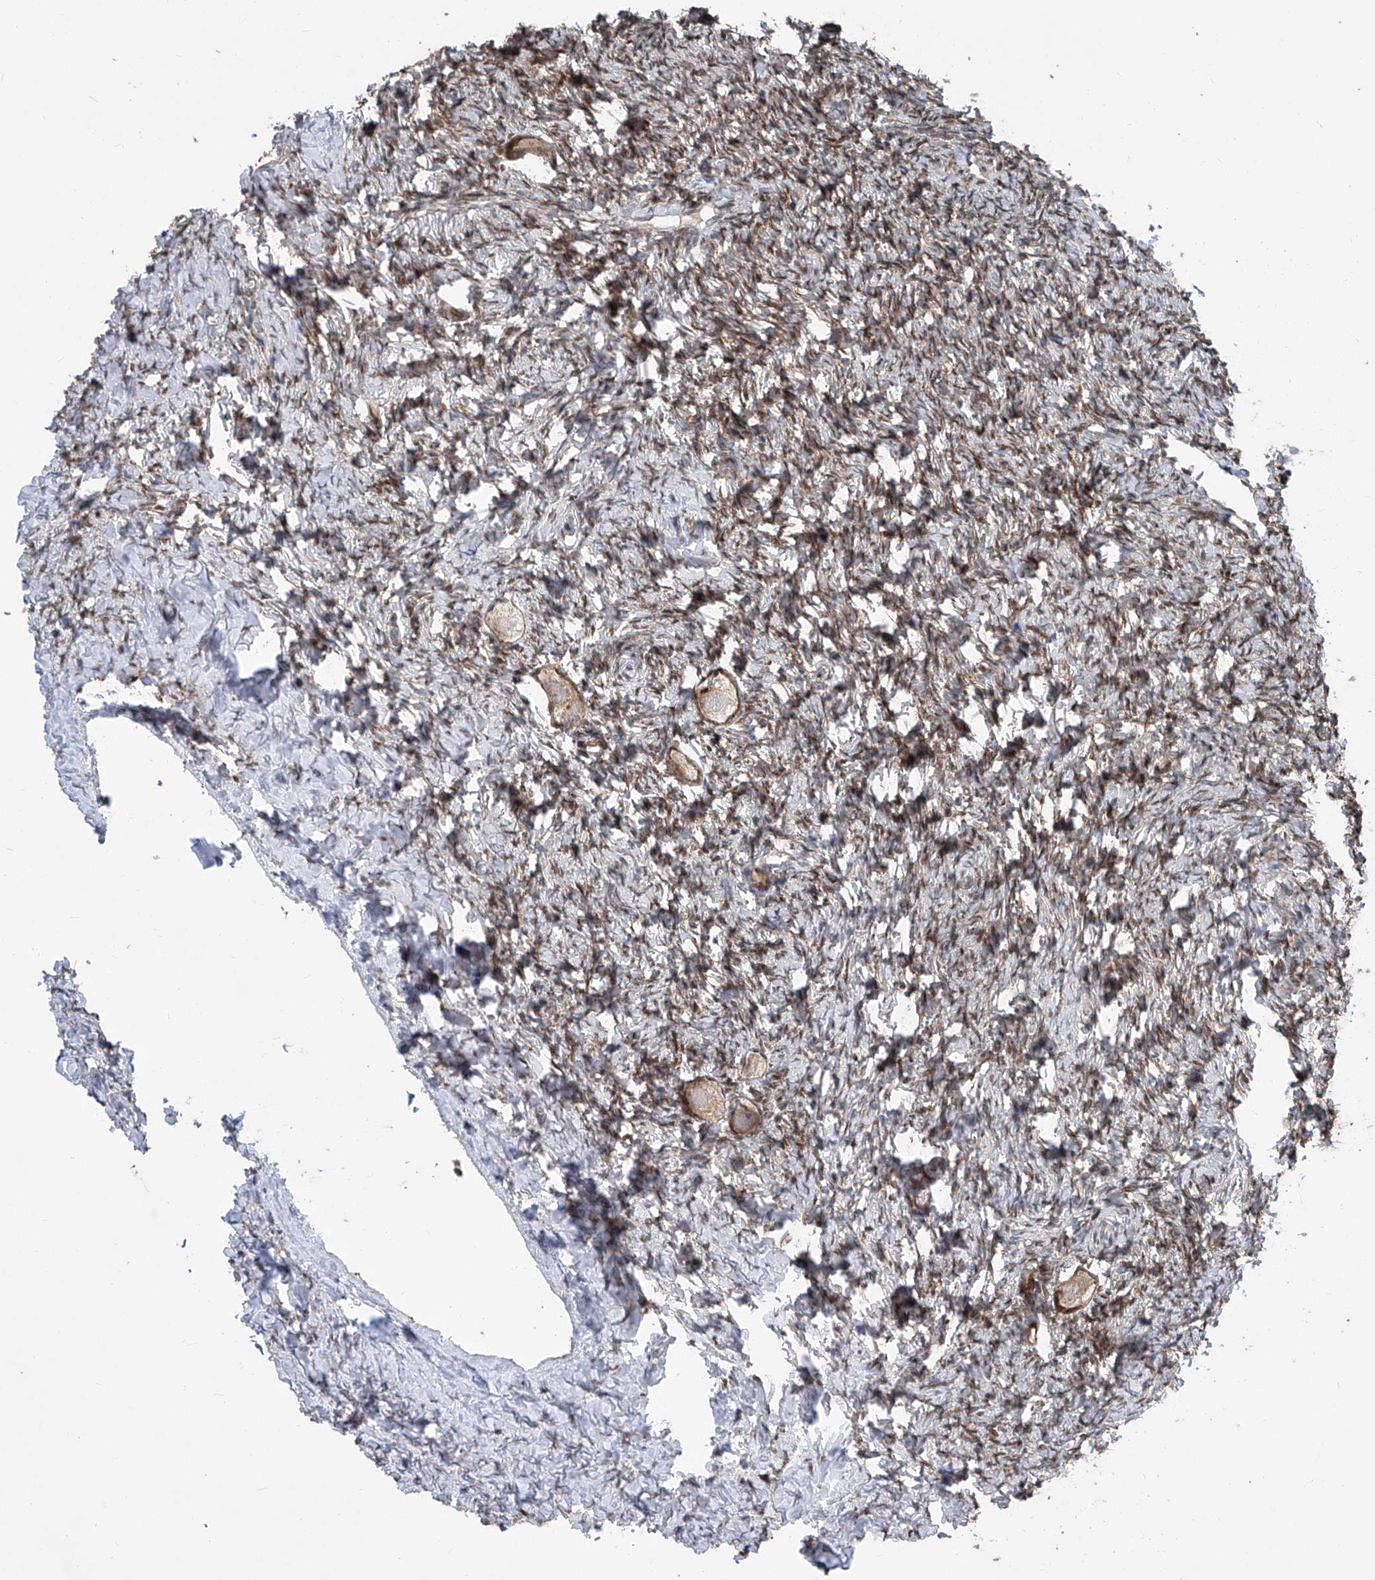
{"staining": {"intensity": "moderate", "quantity": "25%-75%", "location": "cytoplasmic/membranous"}, "tissue": "ovary", "cell_type": "Follicle cells", "image_type": "normal", "snomed": [{"axis": "morphology", "description": "Normal tissue, NOS"}, {"axis": "topography", "description": "Ovary"}], "caption": "Moderate cytoplasmic/membranous expression for a protein is present in about 25%-75% of follicle cells of benign ovary using immunohistochemistry (IHC).", "gene": "CETN1", "patient": {"sex": "female", "age": 27}}